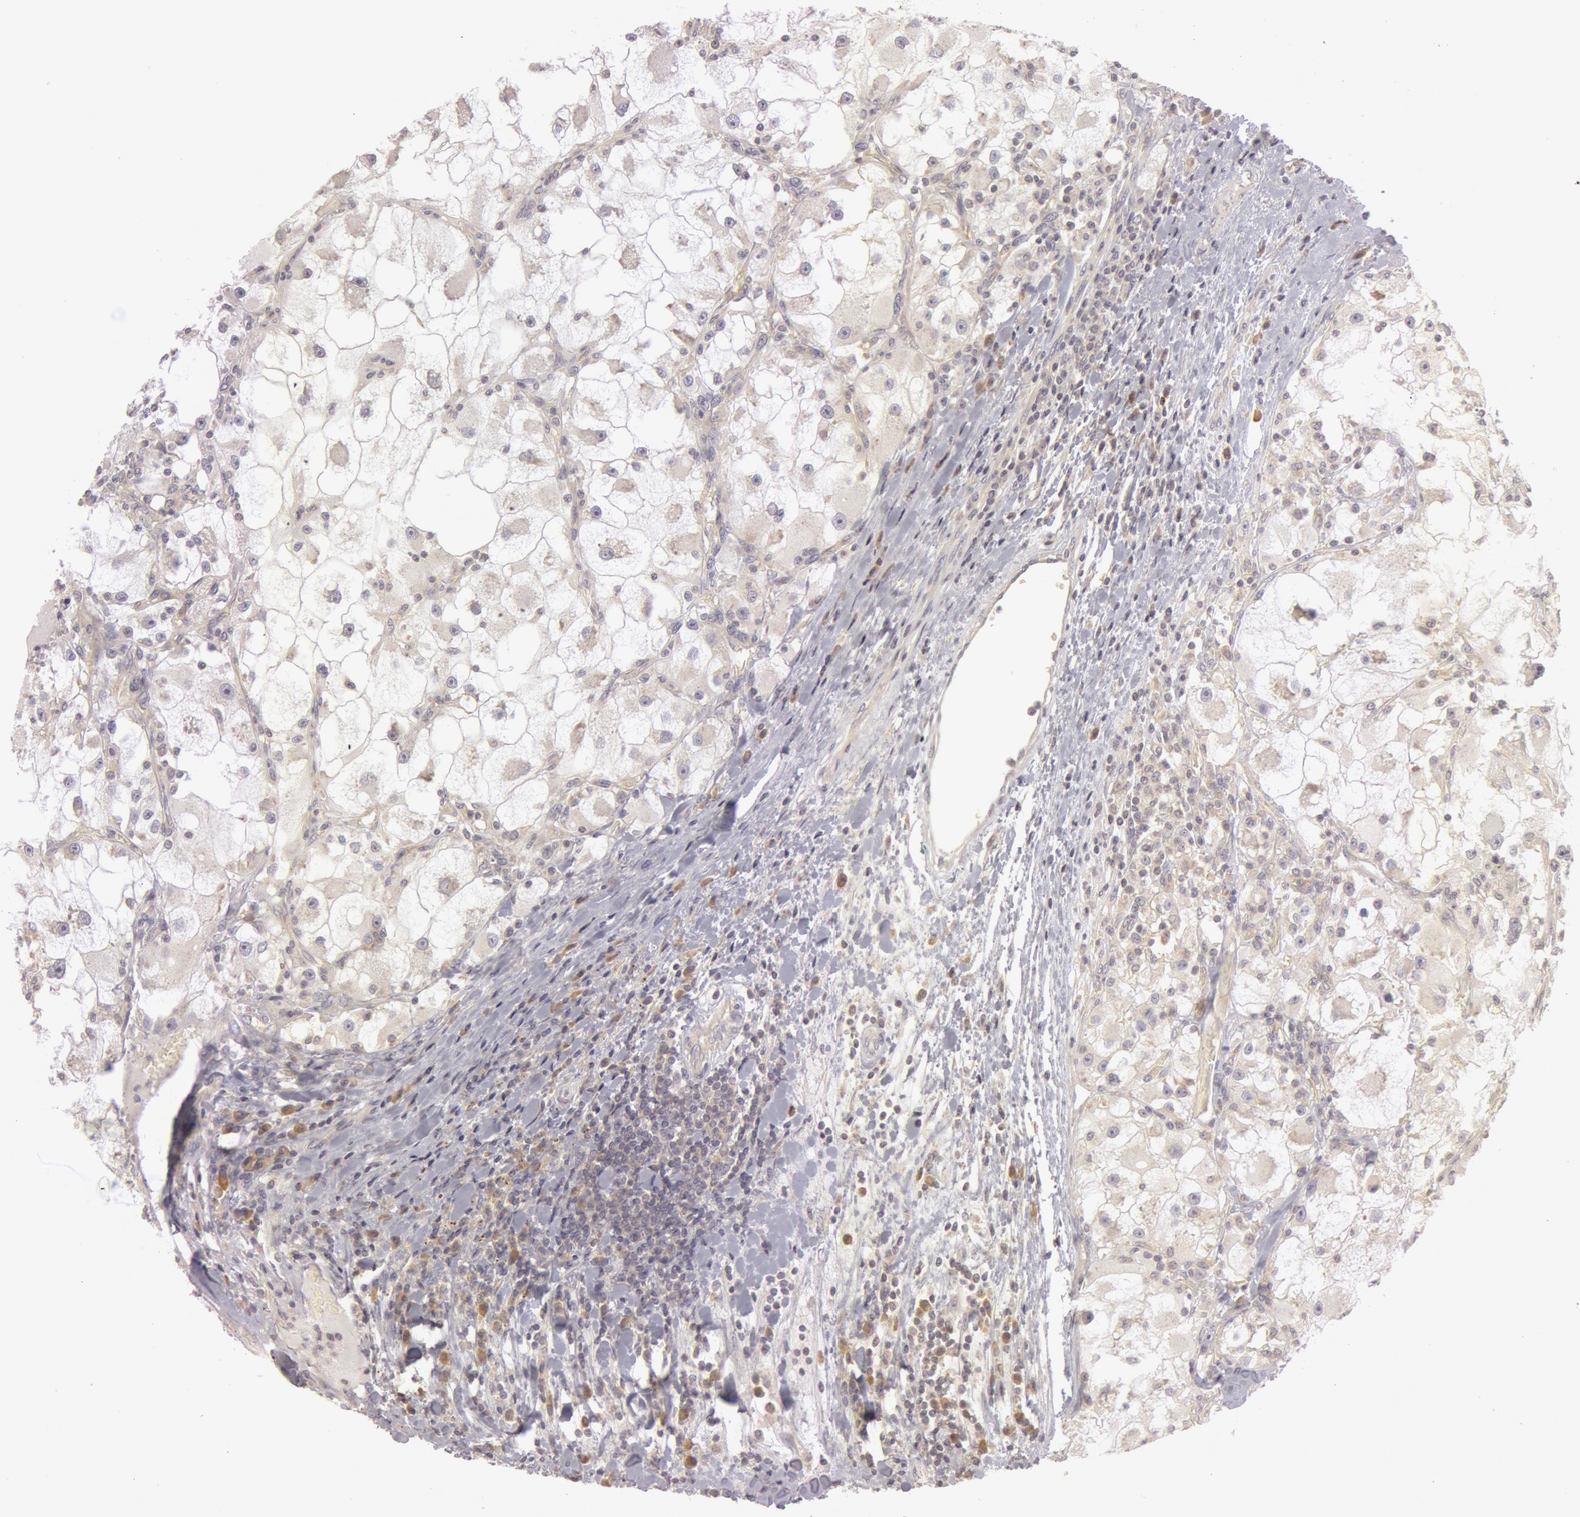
{"staining": {"intensity": "negative", "quantity": "none", "location": "none"}, "tissue": "renal cancer", "cell_type": "Tumor cells", "image_type": "cancer", "snomed": [{"axis": "morphology", "description": "Adenocarcinoma, NOS"}, {"axis": "topography", "description": "Kidney"}], "caption": "DAB immunohistochemical staining of human adenocarcinoma (renal) reveals no significant expression in tumor cells.", "gene": "RALGAPA1", "patient": {"sex": "female", "age": 73}}